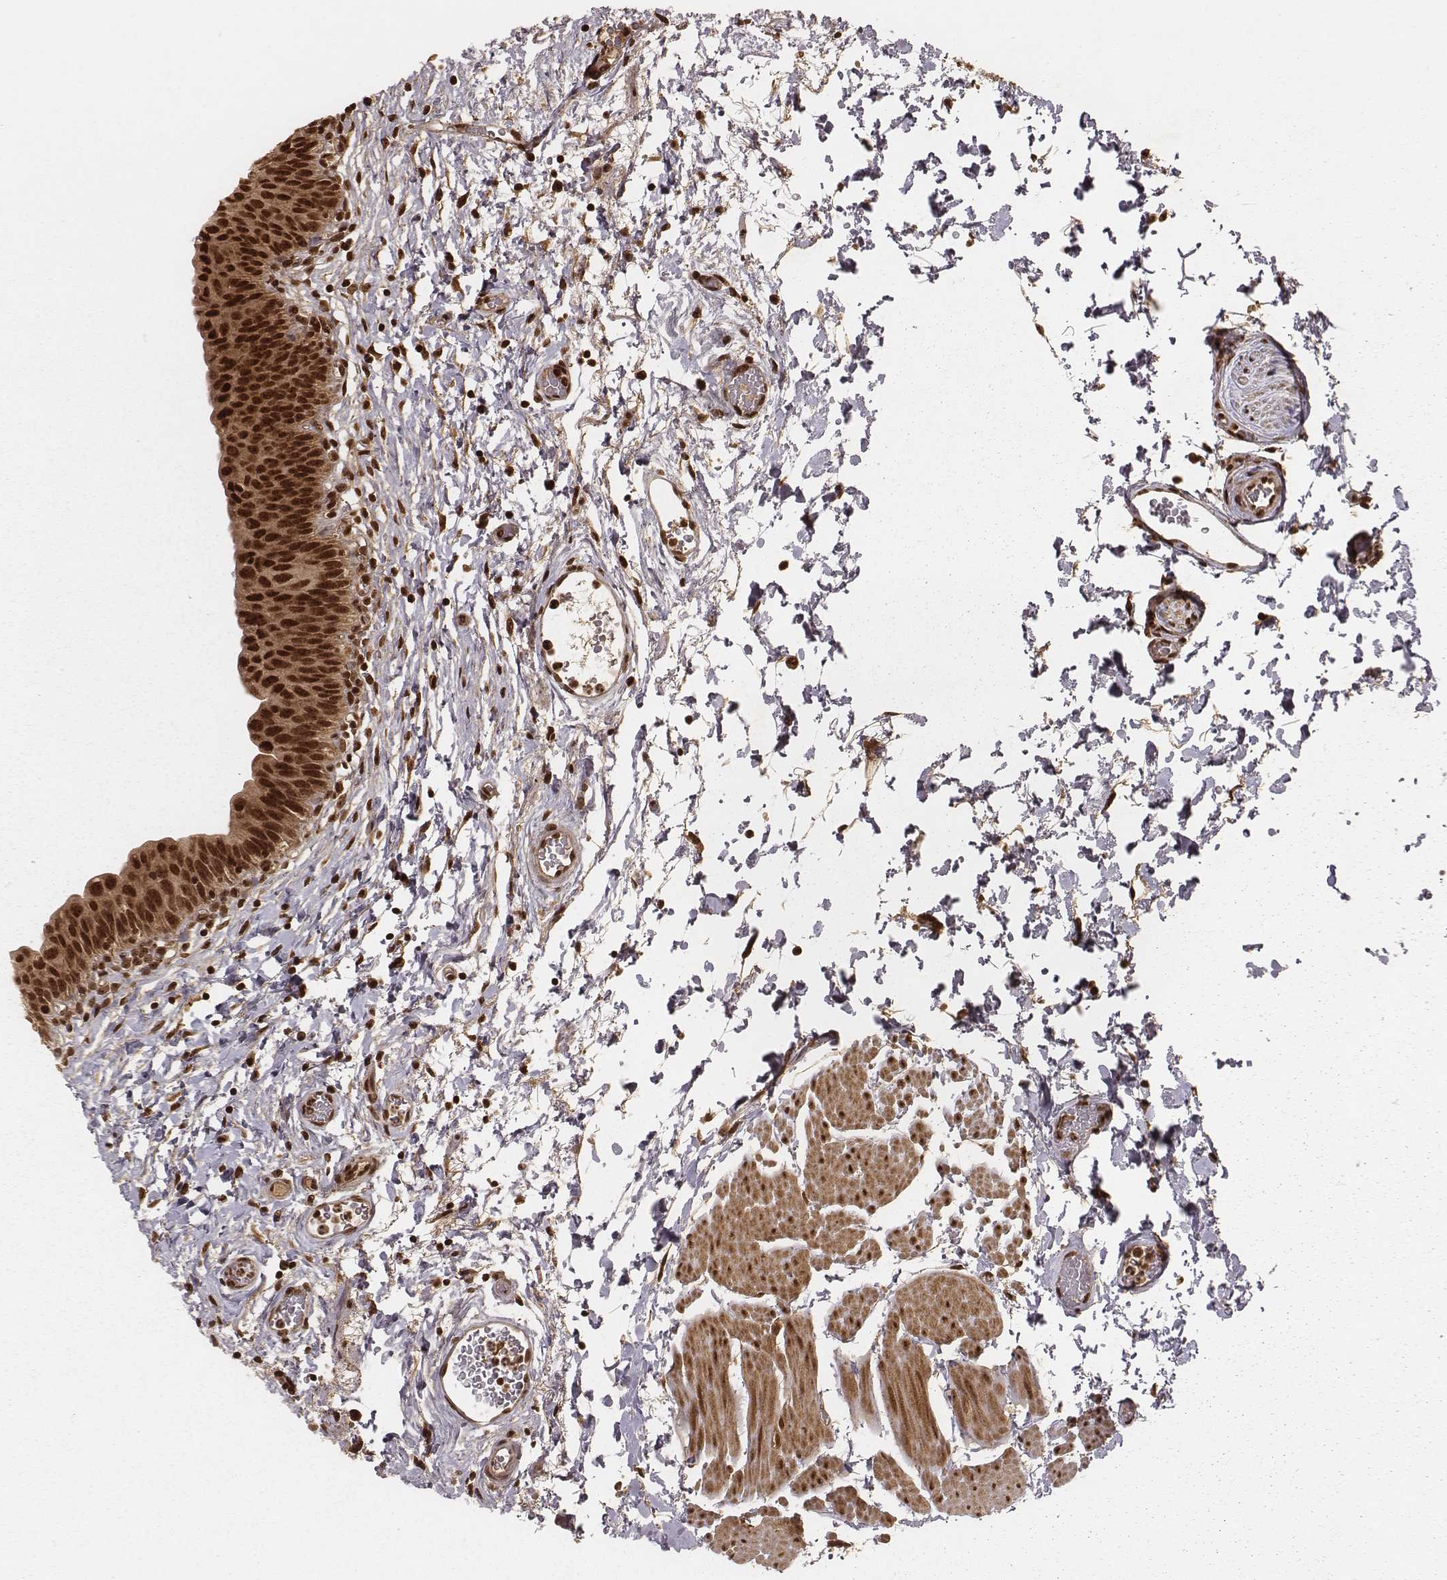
{"staining": {"intensity": "strong", "quantity": ">75%", "location": "cytoplasmic/membranous,nuclear"}, "tissue": "urinary bladder", "cell_type": "Urothelial cells", "image_type": "normal", "snomed": [{"axis": "morphology", "description": "Normal tissue, NOS"}, {"axis": "topography", "description": "Urinary bladder"}], "caption": "A brown stain labels strong cytoplasmic/membranous,nuclear positivity of a protein in urothelial cells of benign urinary bladder. (DAB IHC, brown staining for protein, blue staining for nuclei).", "gene": "NFX1", "patient": {"sex": "male", "age": 56}}